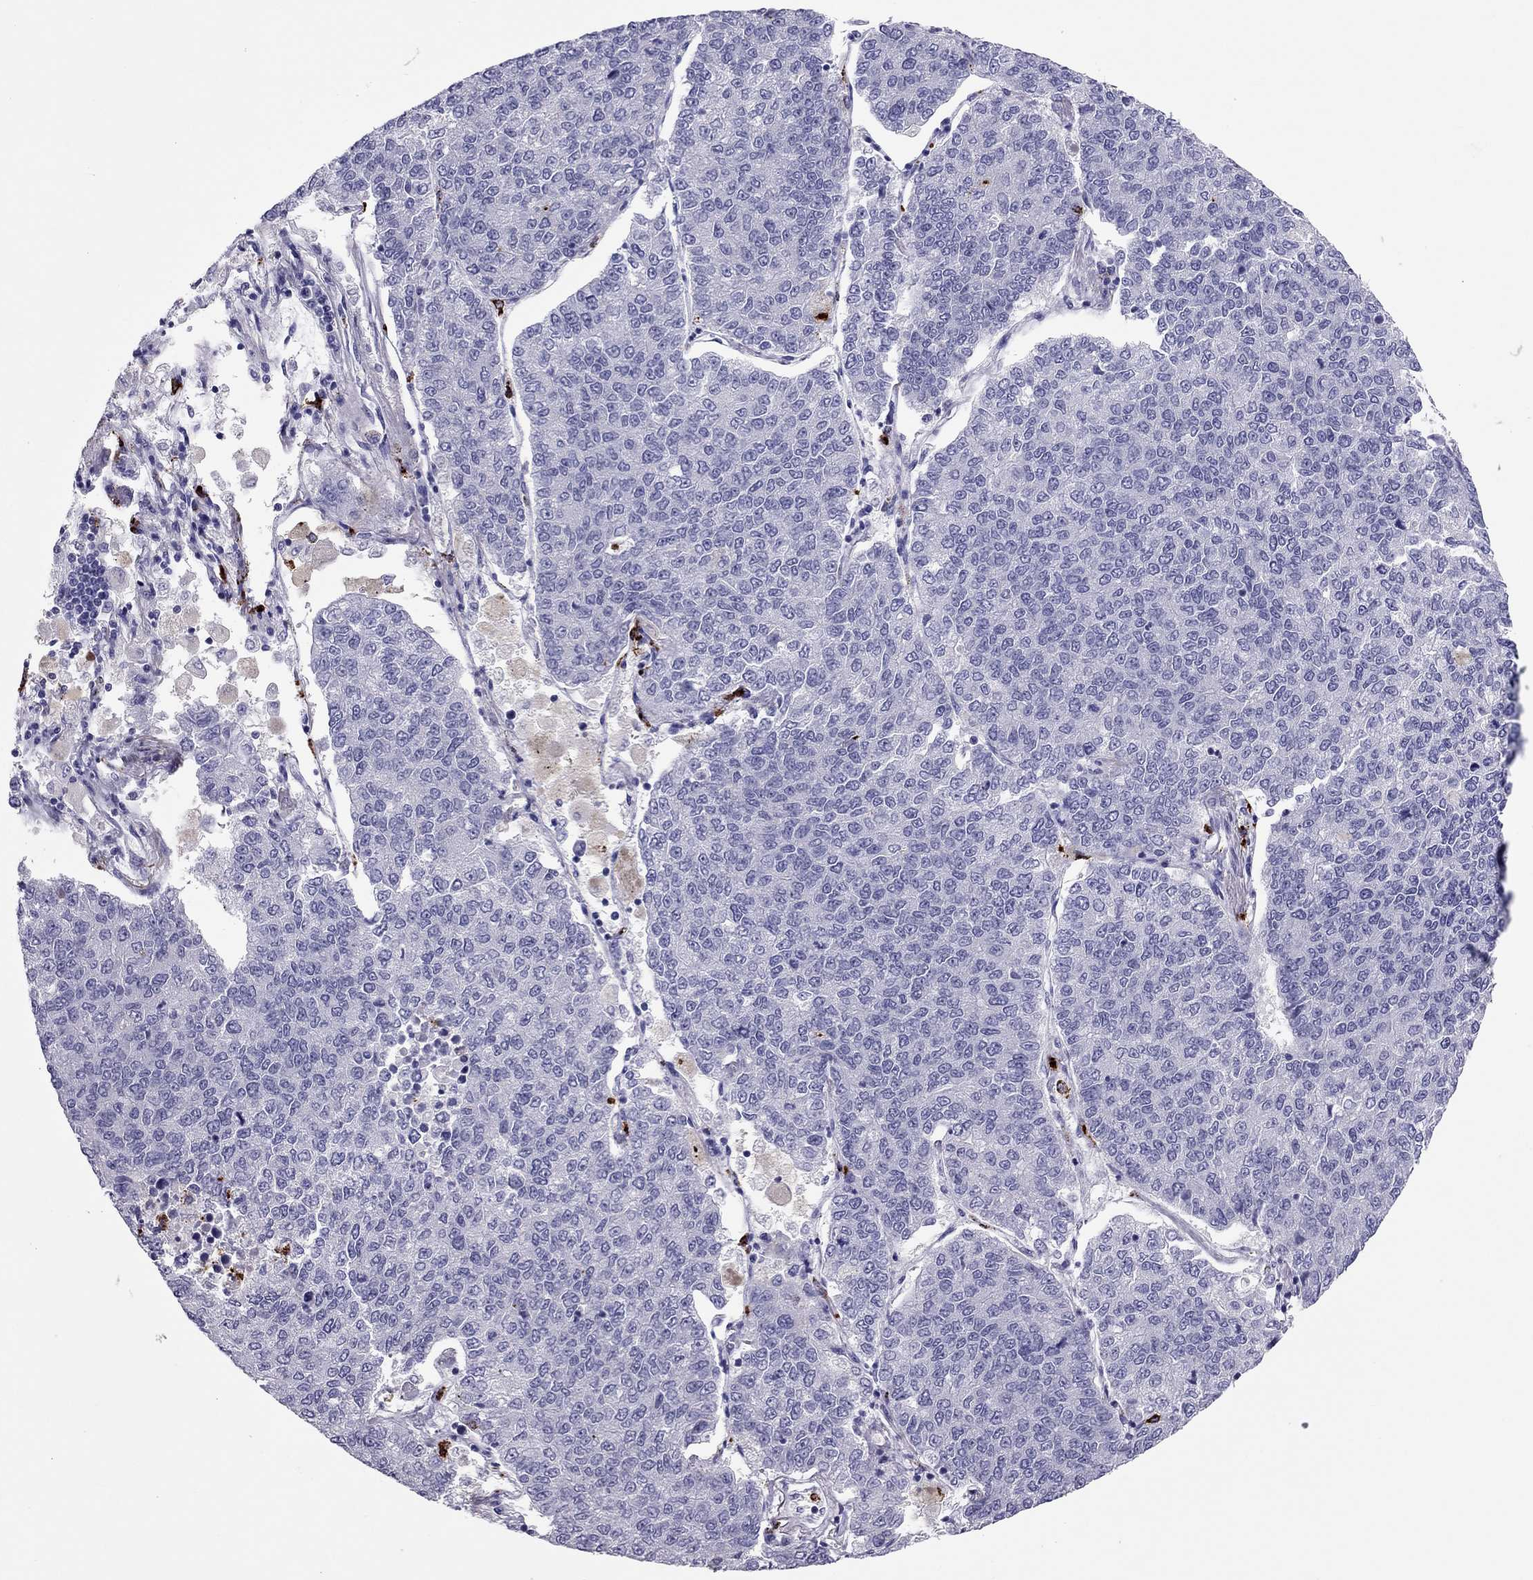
{"staining": {"intensity": "negative", "quantity": "none", "location": "none"}, "tissue": "lung cancer", "cell_type": "Tumor cells", "image_type": "cancer", "snomed": [{"axis": "morphology", "description": "Adenocarcinoma, NOS"}, {"axis": "topography", "description": "Lung"}], "caption": "IHC image of neoplastic tissue: human lung adenocarcinoma stained with DAB shows no significant protein staining in tumor cells. The staining was performed using DAB to visualize the protein expression in brown, while the nuclei were stained in blue with hematoxylin (Magnification: 20x).", "gene": "CCL27", "patient": {"sex": "male", "age": 49}}